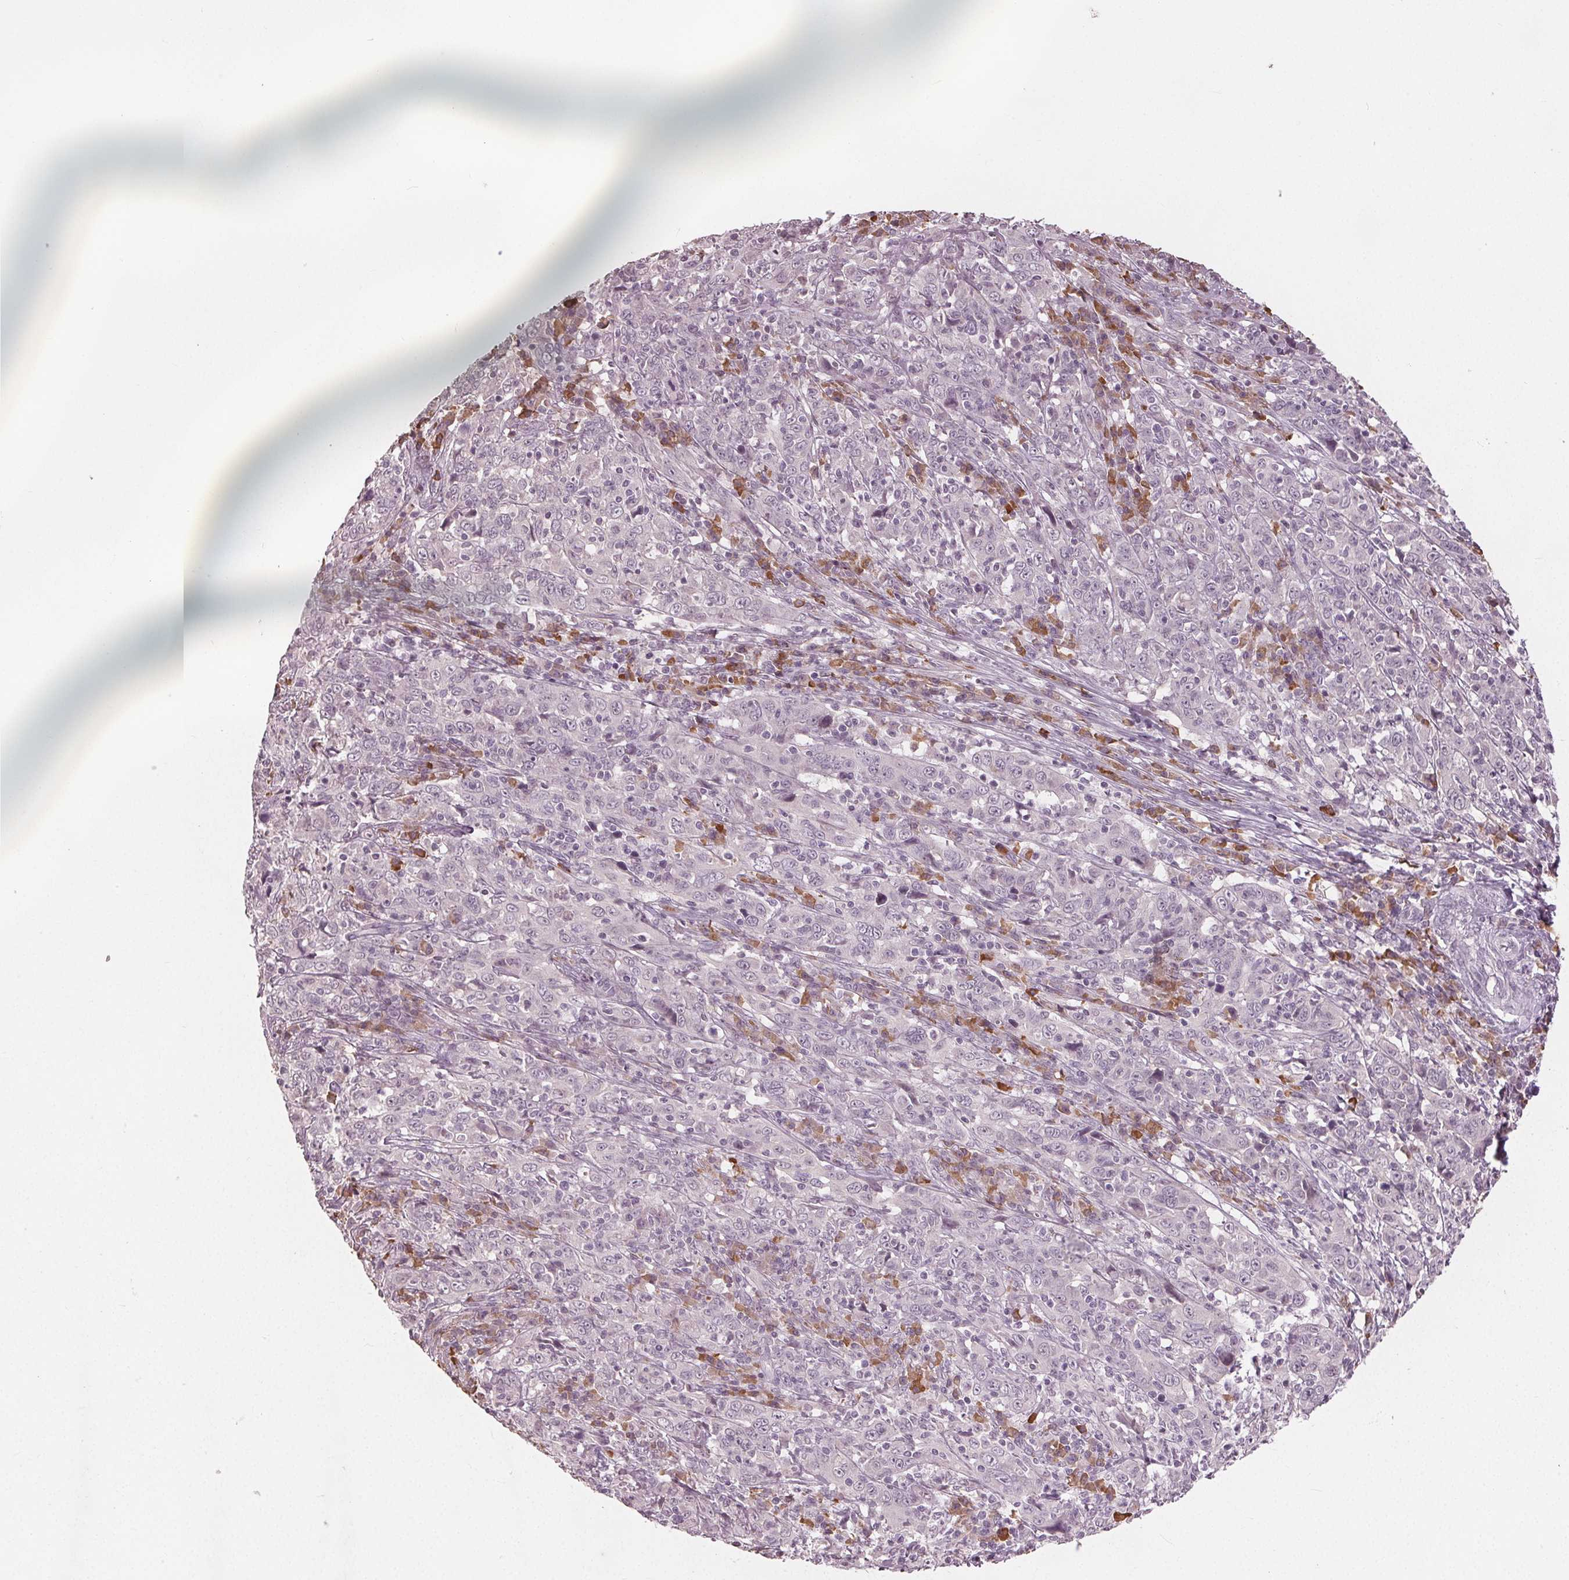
{"staining": {"intensity": "negative", "quantity": "none", "location": "none"}, "tissue": "cervical cancer", "cell_type": "Tumor cells", "image_type": "cancer", "snomed": [{"axis": "morphology", "description": "Squamous cell carcinoma, NOS"}, {"axis": "topography", "description": "Cervix"}], "caption": "This is an IHC histopathology image of cervical cancer (squamous cell carcinoma). There is no positivity in tumor cells.", "gene": "CXCL16", "patient": {"sex": "female", "age": 46}}